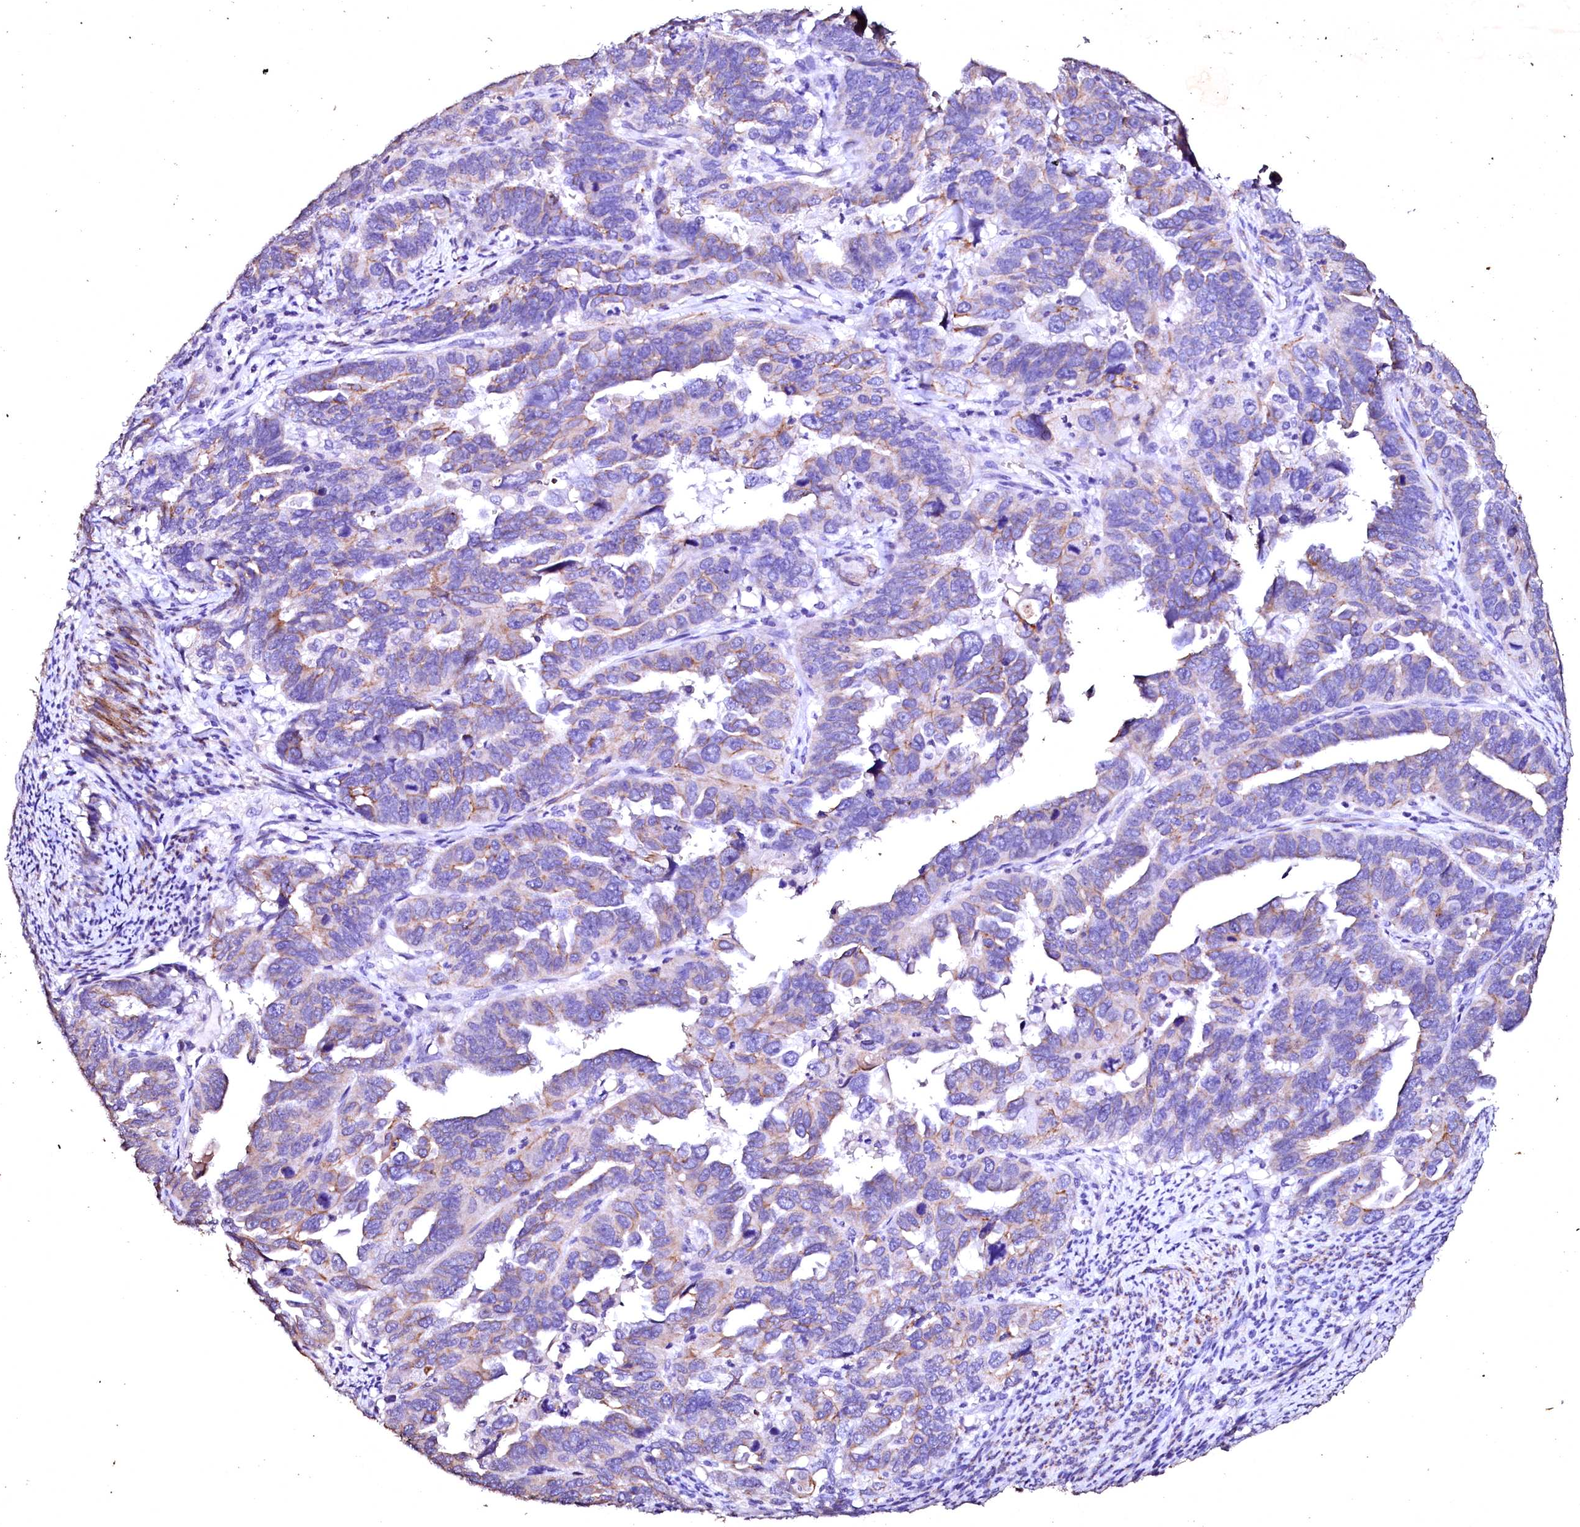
{"staining": {"intensity": "weak", "quantity": "<25%", "location": "cytoplasmic/membranous"}, "tissue": "endometrial cancer", "cell_type": "Tumor cells", "image_type": "cancer", "snomed": [{"axis": "morphology", "description": "Adenocarcinoma, NOS"}, {"axis": "topography", "description": "Endometrium"}], "caption": "Human endometrial cancer stained for a protein using immunohistochemistry (IHC) exhibits no staining in tumor cells.", "gene": "VPS36", "patient": {"sex": "female", "age": 65}}